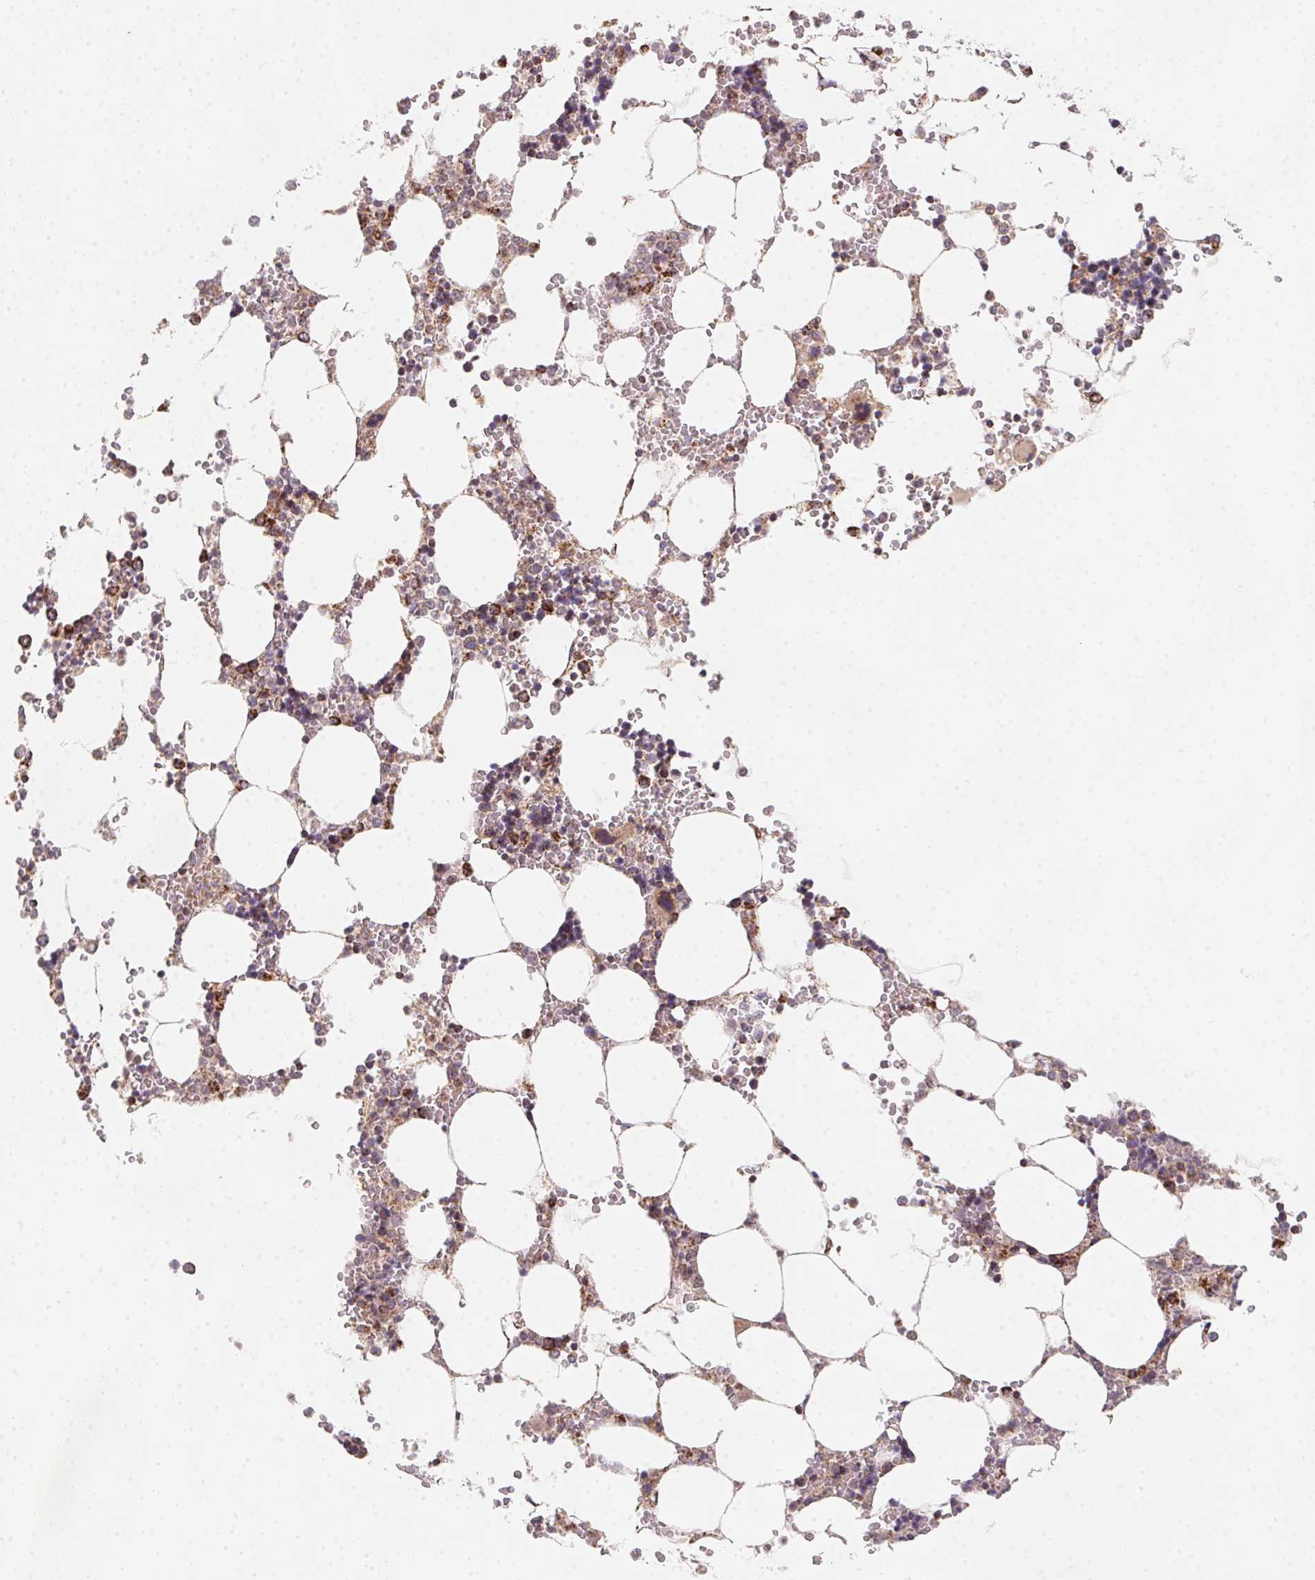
{"staining": {"intensity": "moderate", "quantity": "<25%", "location": "cytoplasmic/membranous"}, "tissue": "bone marrow", "cell_type": "Hematopoietic cells", "image_type": "normal", "snomed": [{"axis": "morphology", "description": "Normal tissue, NOS"}, {"axis": "topography", "description": "Bone marrow"}], "caption": "An image of bone marrow stained for a protein displays moderate cytoplasmic/membranous brown staining in hematopoietic cells.", "gene": "NDUFS6", "patient": {"sex": "male", "age": 64}}